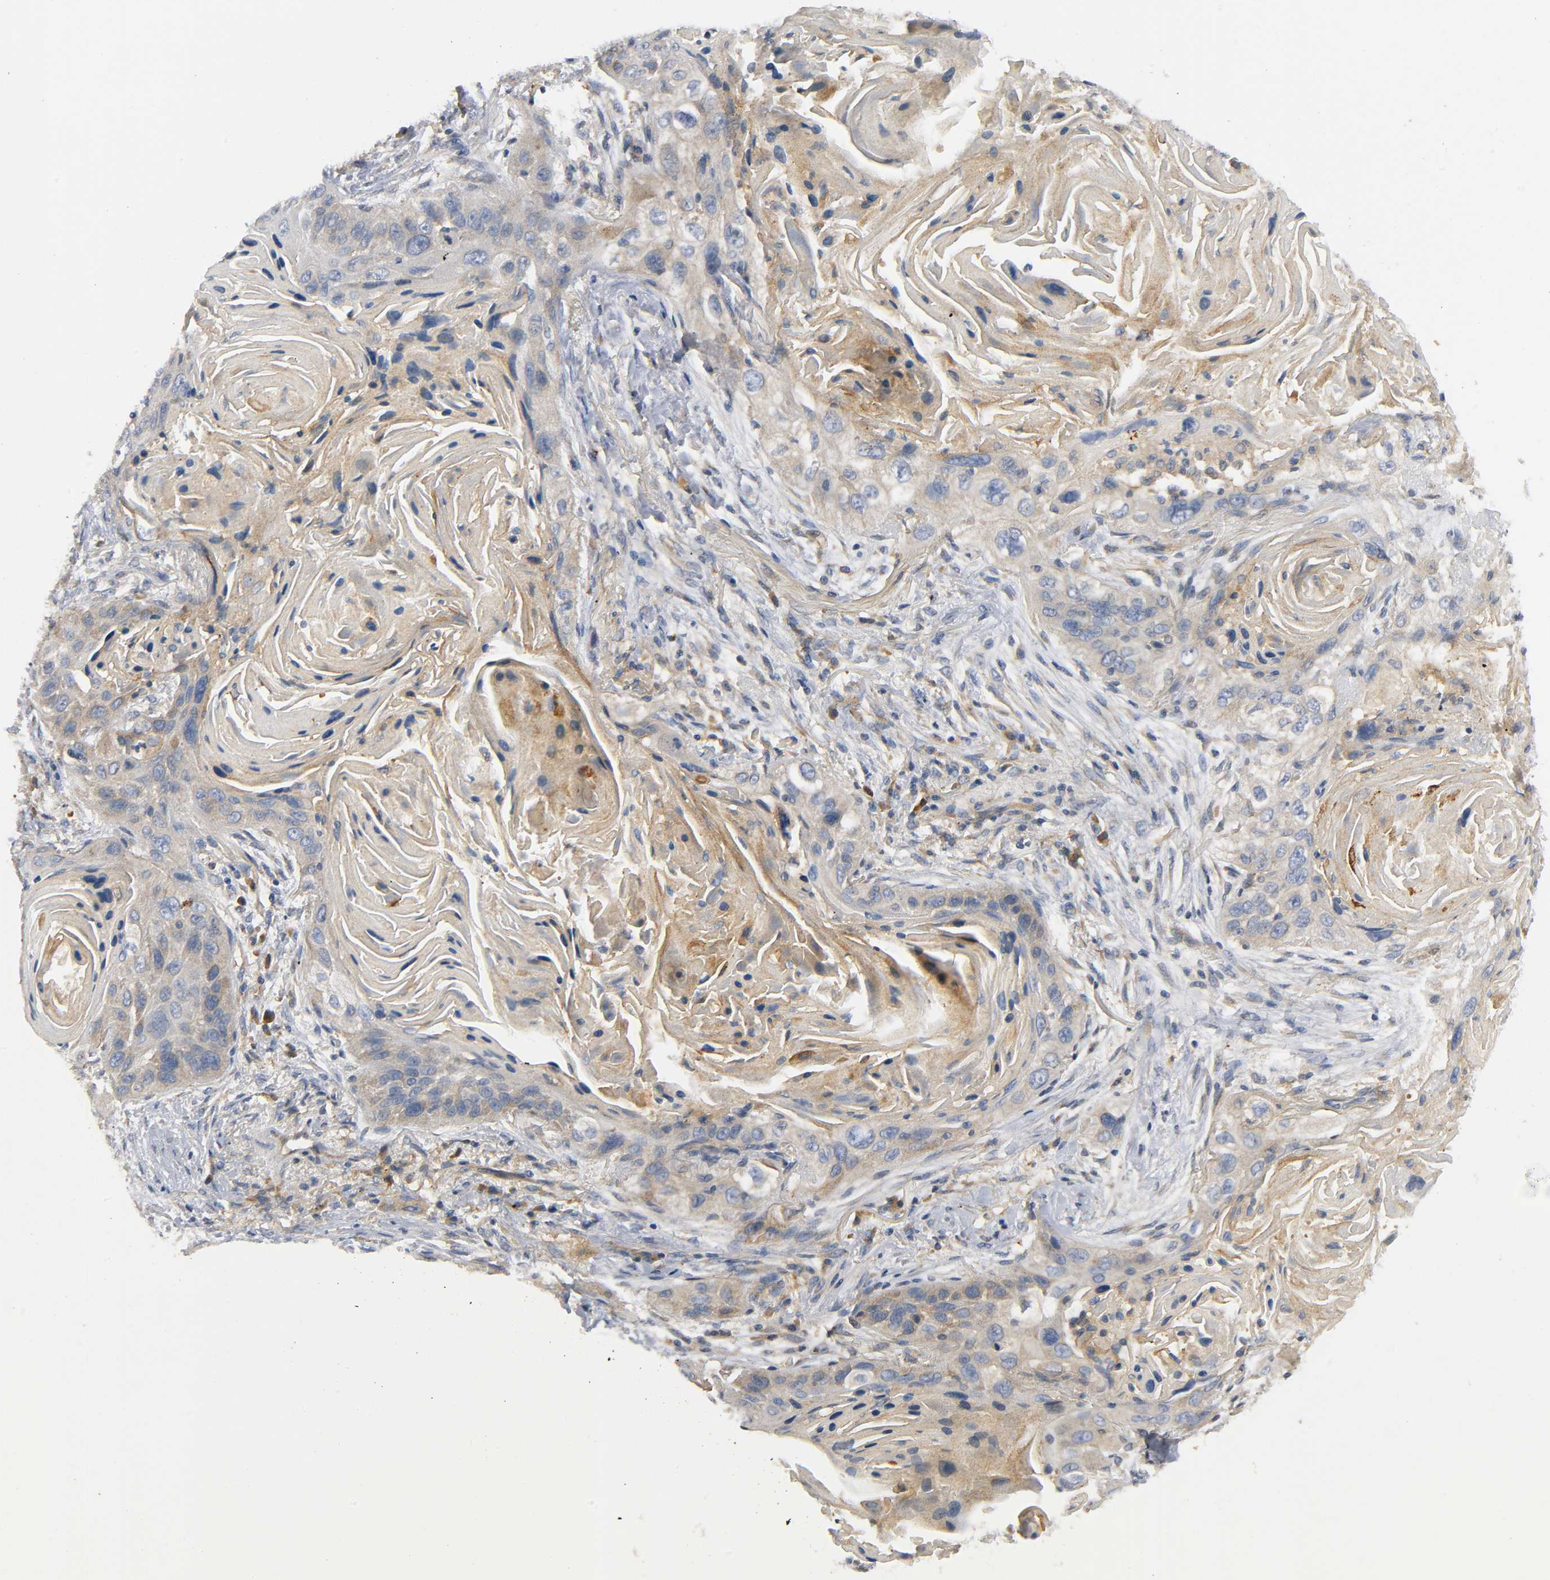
{"staining": {"intensity": "moderate", "quantity": ">75%", "location": "cytoplasmic/membranous"}, "tissue": "lung cancer", "cell_type": "Tumor cells", "image_type": "cancer", "snomed": [{"axis": "morphology", "description": "Squamous cell carcinoma, NOS"}, {"axis": "topography", "description": "Lung"}], "caption": "Lung squamous cell carcinoma stained for a protein (brown) displays moderate cytoplasmic/membranous positive staining in about >75% of tumor cells.", "gene": "HDAC6", "patient": {"sex": "female", "age": 67}}